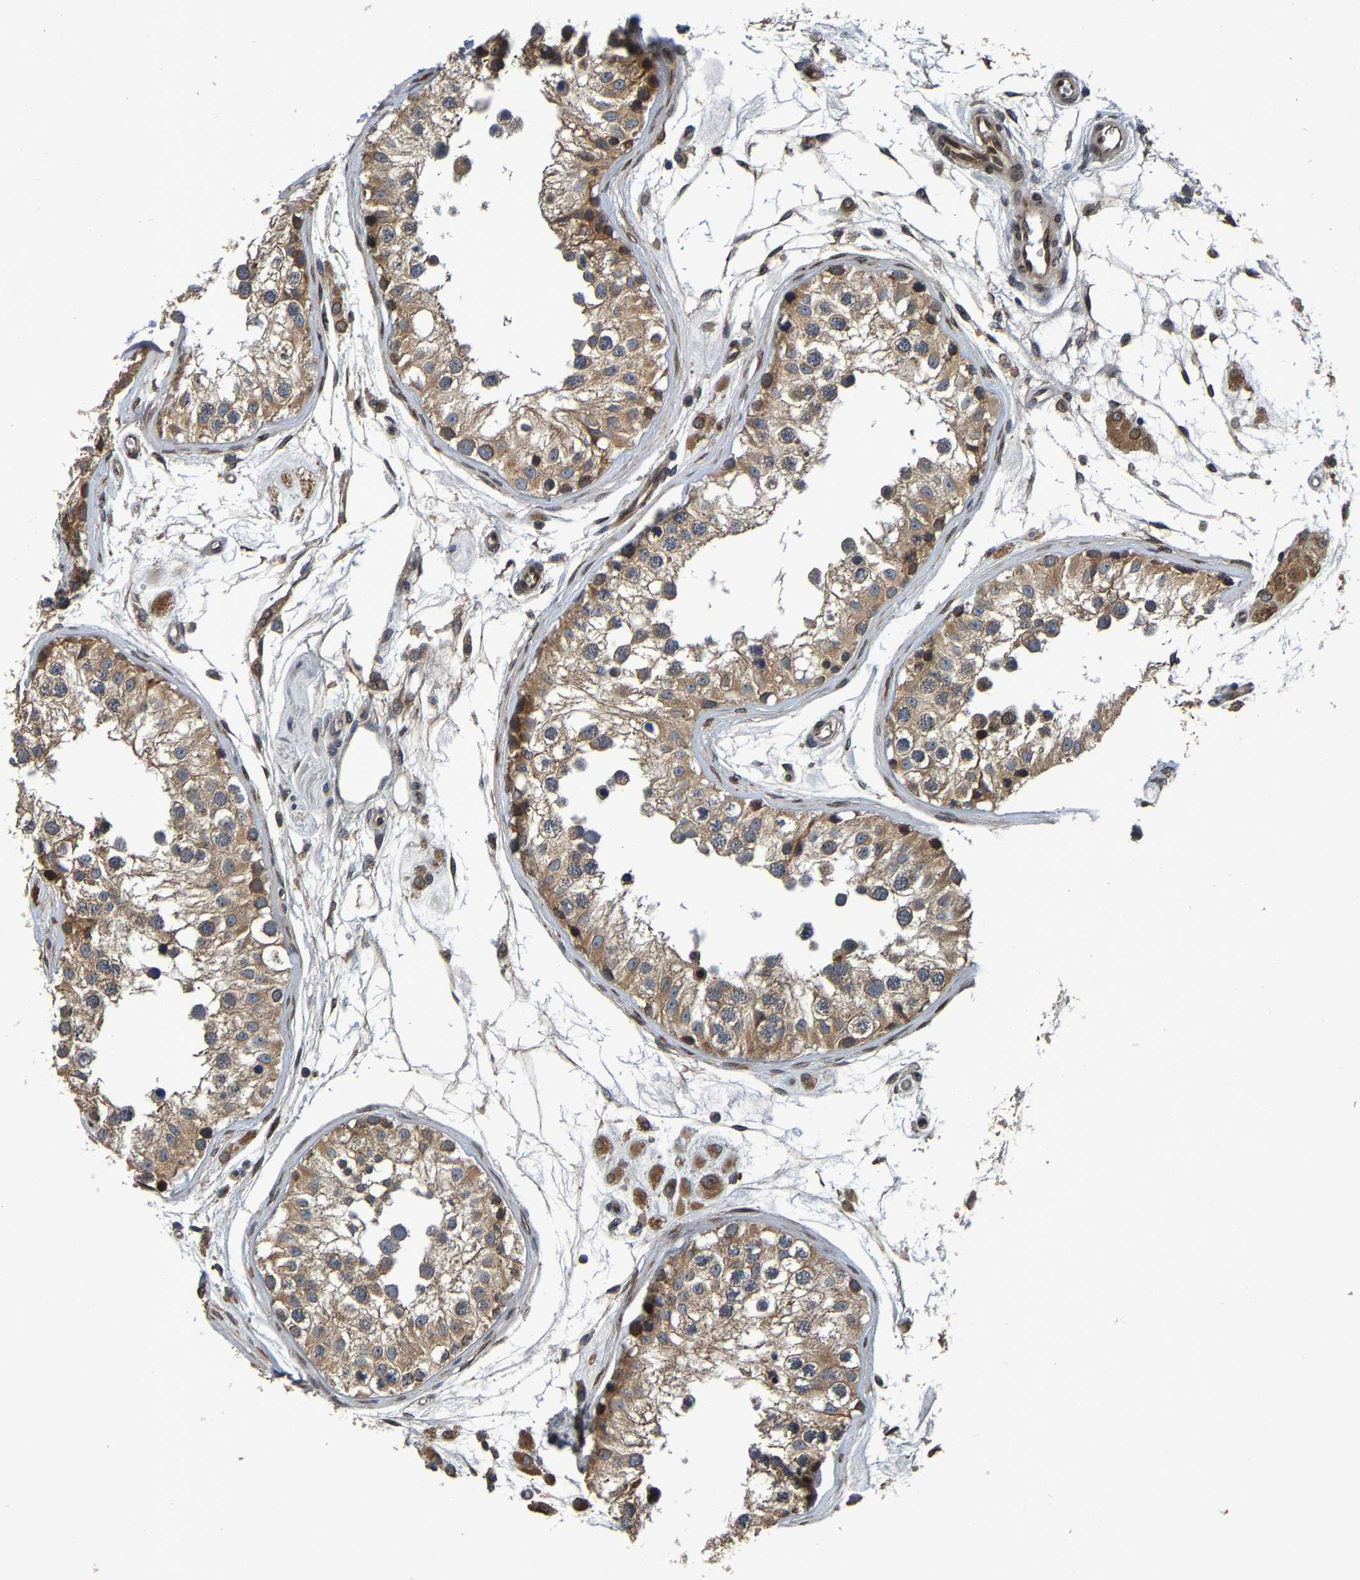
{"staining": {"intensity": "moderate", "quantity": ">75%", "location": "cytoplasmic/membranous"}, "tissue": "testis", "cell_type": "Cells in seminiferous ducts", "image_type": "normal", "snomed": [{"axis": "morphology", "description": "Normal tissue, NOS"}, {"axis": "morphology", "description": "Adenocarcinoma, metastatic, NOS"}, {"axis": "topography", "description": "Testis"}], "caption": "Unremarkable testis shows moderate cytoplasmic/membranous staining in approximately >75% of cells in seminiferous ducts.", "gene": "MACC1", "patient": {"sex": "male", "age": 26}}